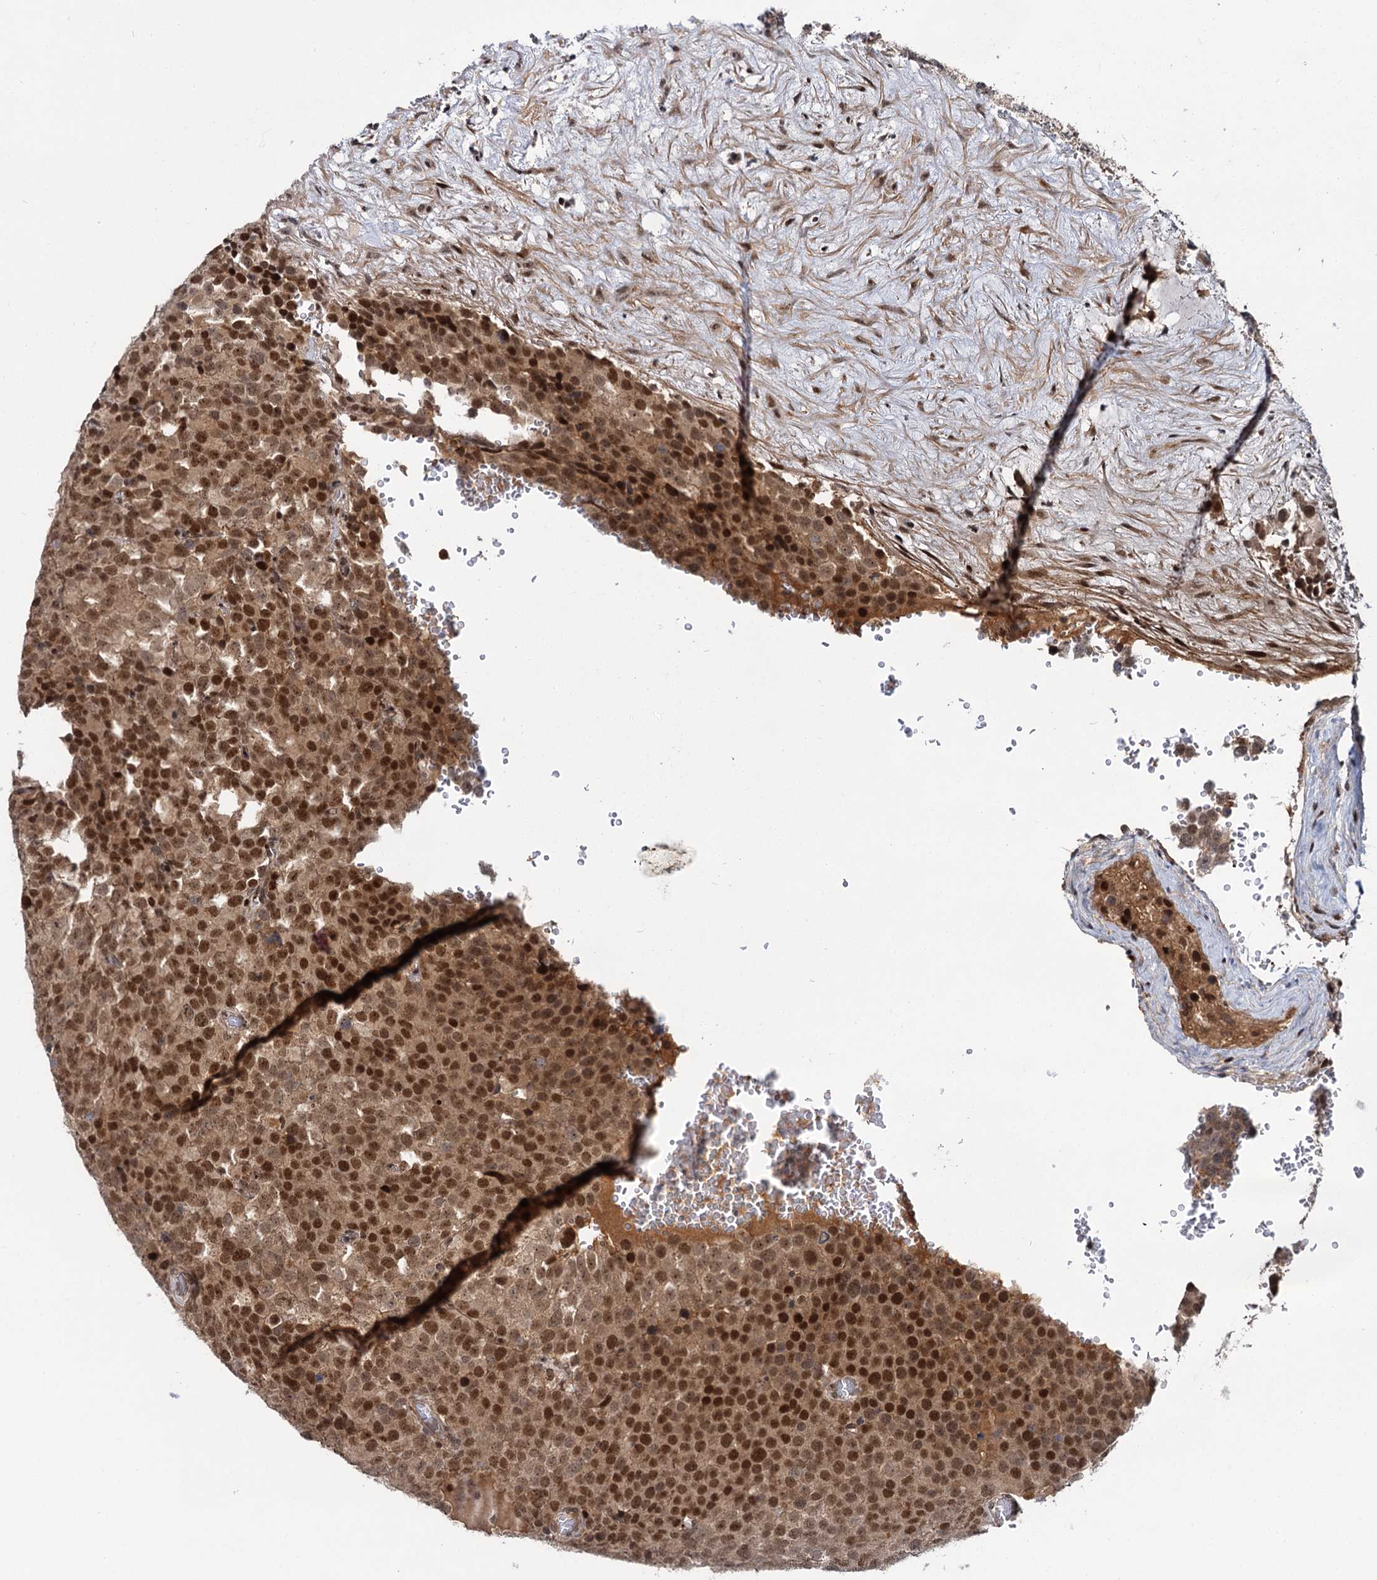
{"staining": {"intensity": "moderate", "quantity": ">75%", "location": "cytoplasmic/membranous,nuclear"}, "tissue": "testis cancer", "cell_type": "Tumor cells", "image_type": "cancer", "snomed": [{"axis": "morphology", "description": "Seminoma, NOS"}, {"axis": "topography", "description": "Testis"}], "caption": "A histopathology image showing moderate cytoplasmic/membranous and nuclear positivity in about >75% of tumor cells in testis seminoma, as visualized by brown immunohistochemical staining.", "gene": "MBD6", "patient": {"sex": "male", "age": 71}}